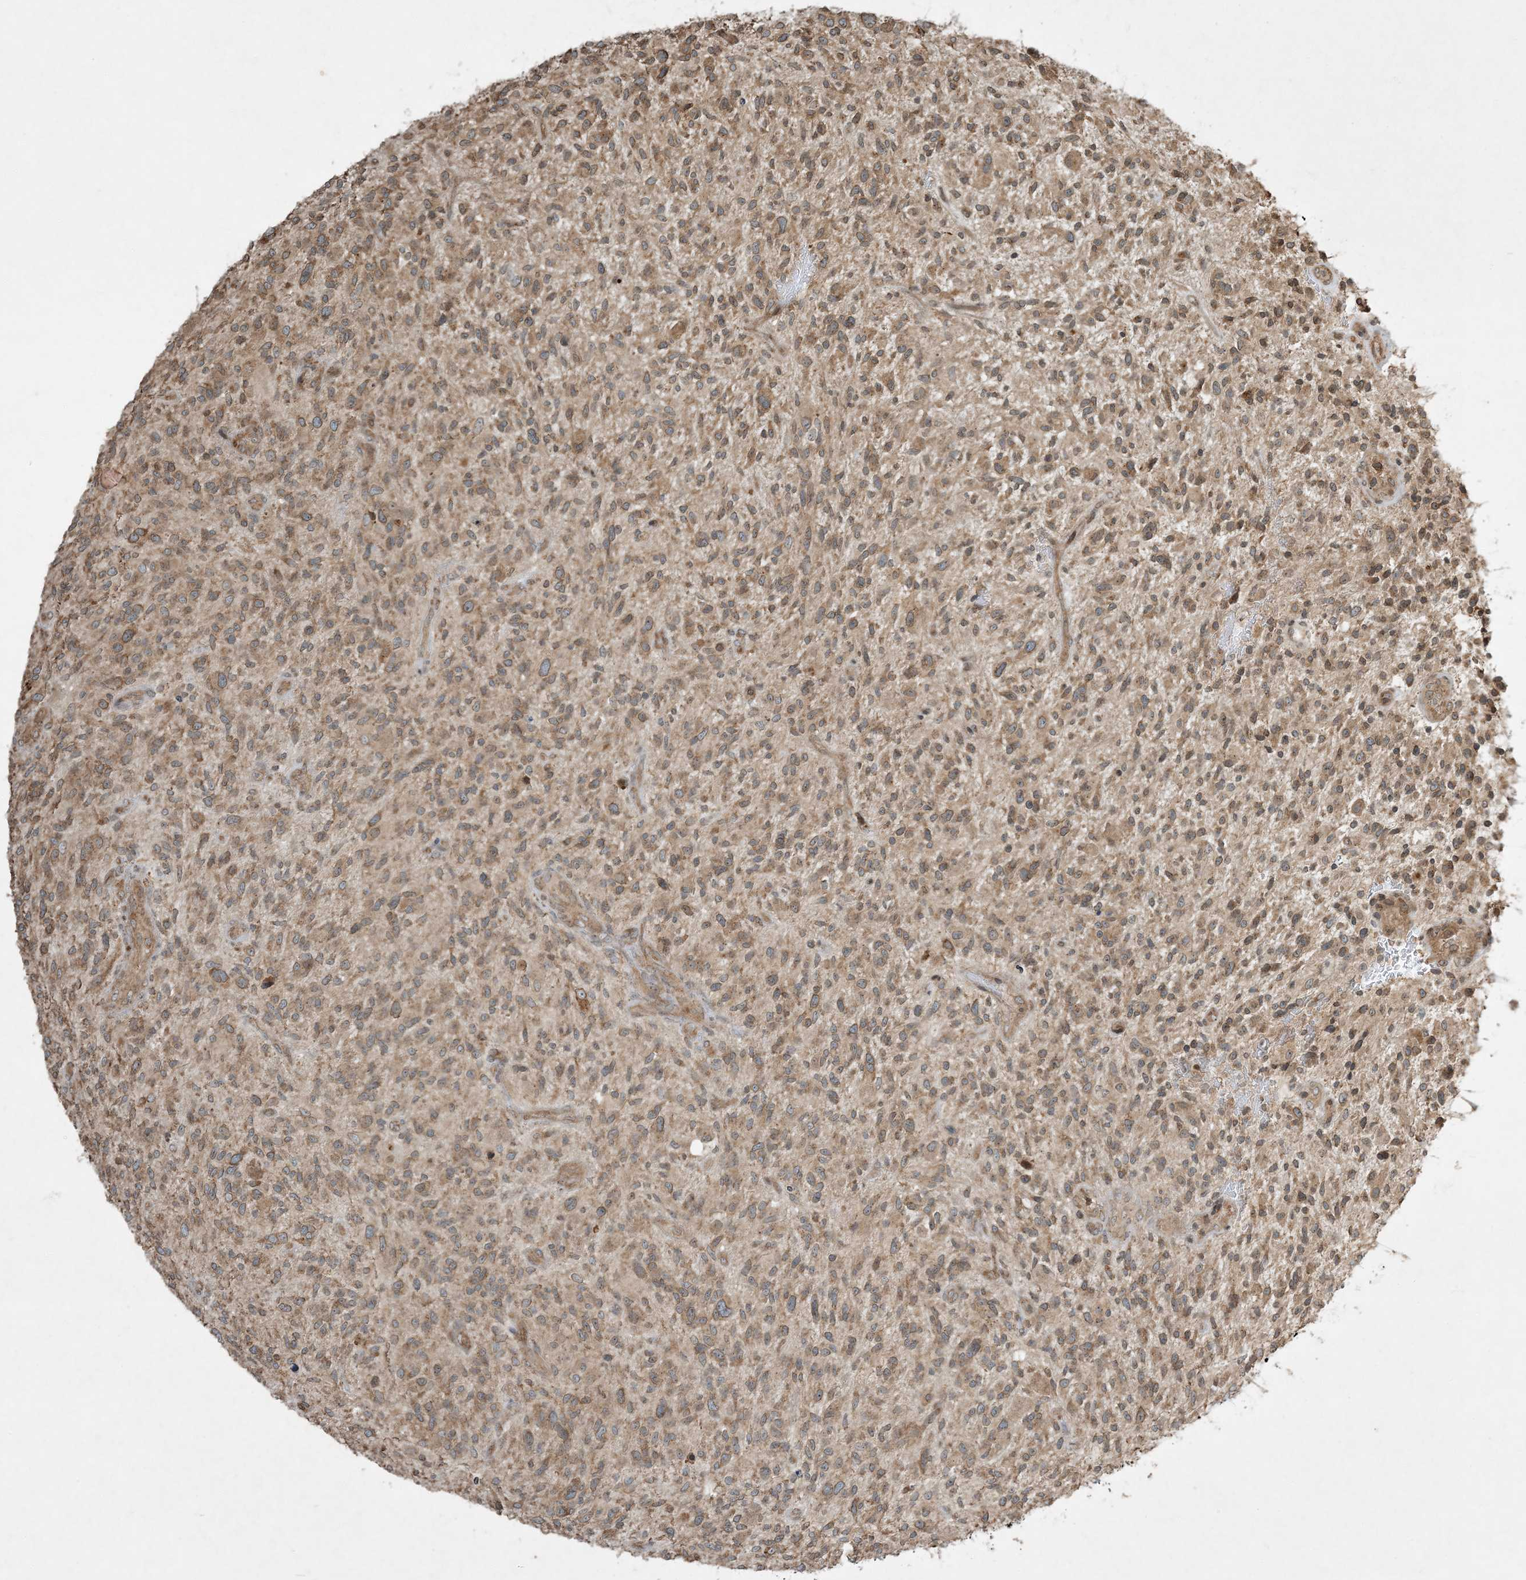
{"staining": {"intensity": "moderate", "quantity": ">75%", "location": "cytoplasmic/membranous"}, "tissue": "glioma", "cell_type": "Tumor cells", "image_type": "cancer", "snomed": [{"axis": "morphology", "description": "Glioma, malignant, High grade"}, {"axis": "topography", "description": "Brain"}], "caption": "Immunohistochemical staining of malignant glioma (high-grade) exhibits moderate cytoplasmic/membranous protein staining in approximately >75% of tumor cells. The staining is performed using DAB brown chromogen to label protein expression. The nuclei are counter-stained blue using hematoxylin.", "gene": "COMMD8", "patient": {"sex": "male", "age": 47}}